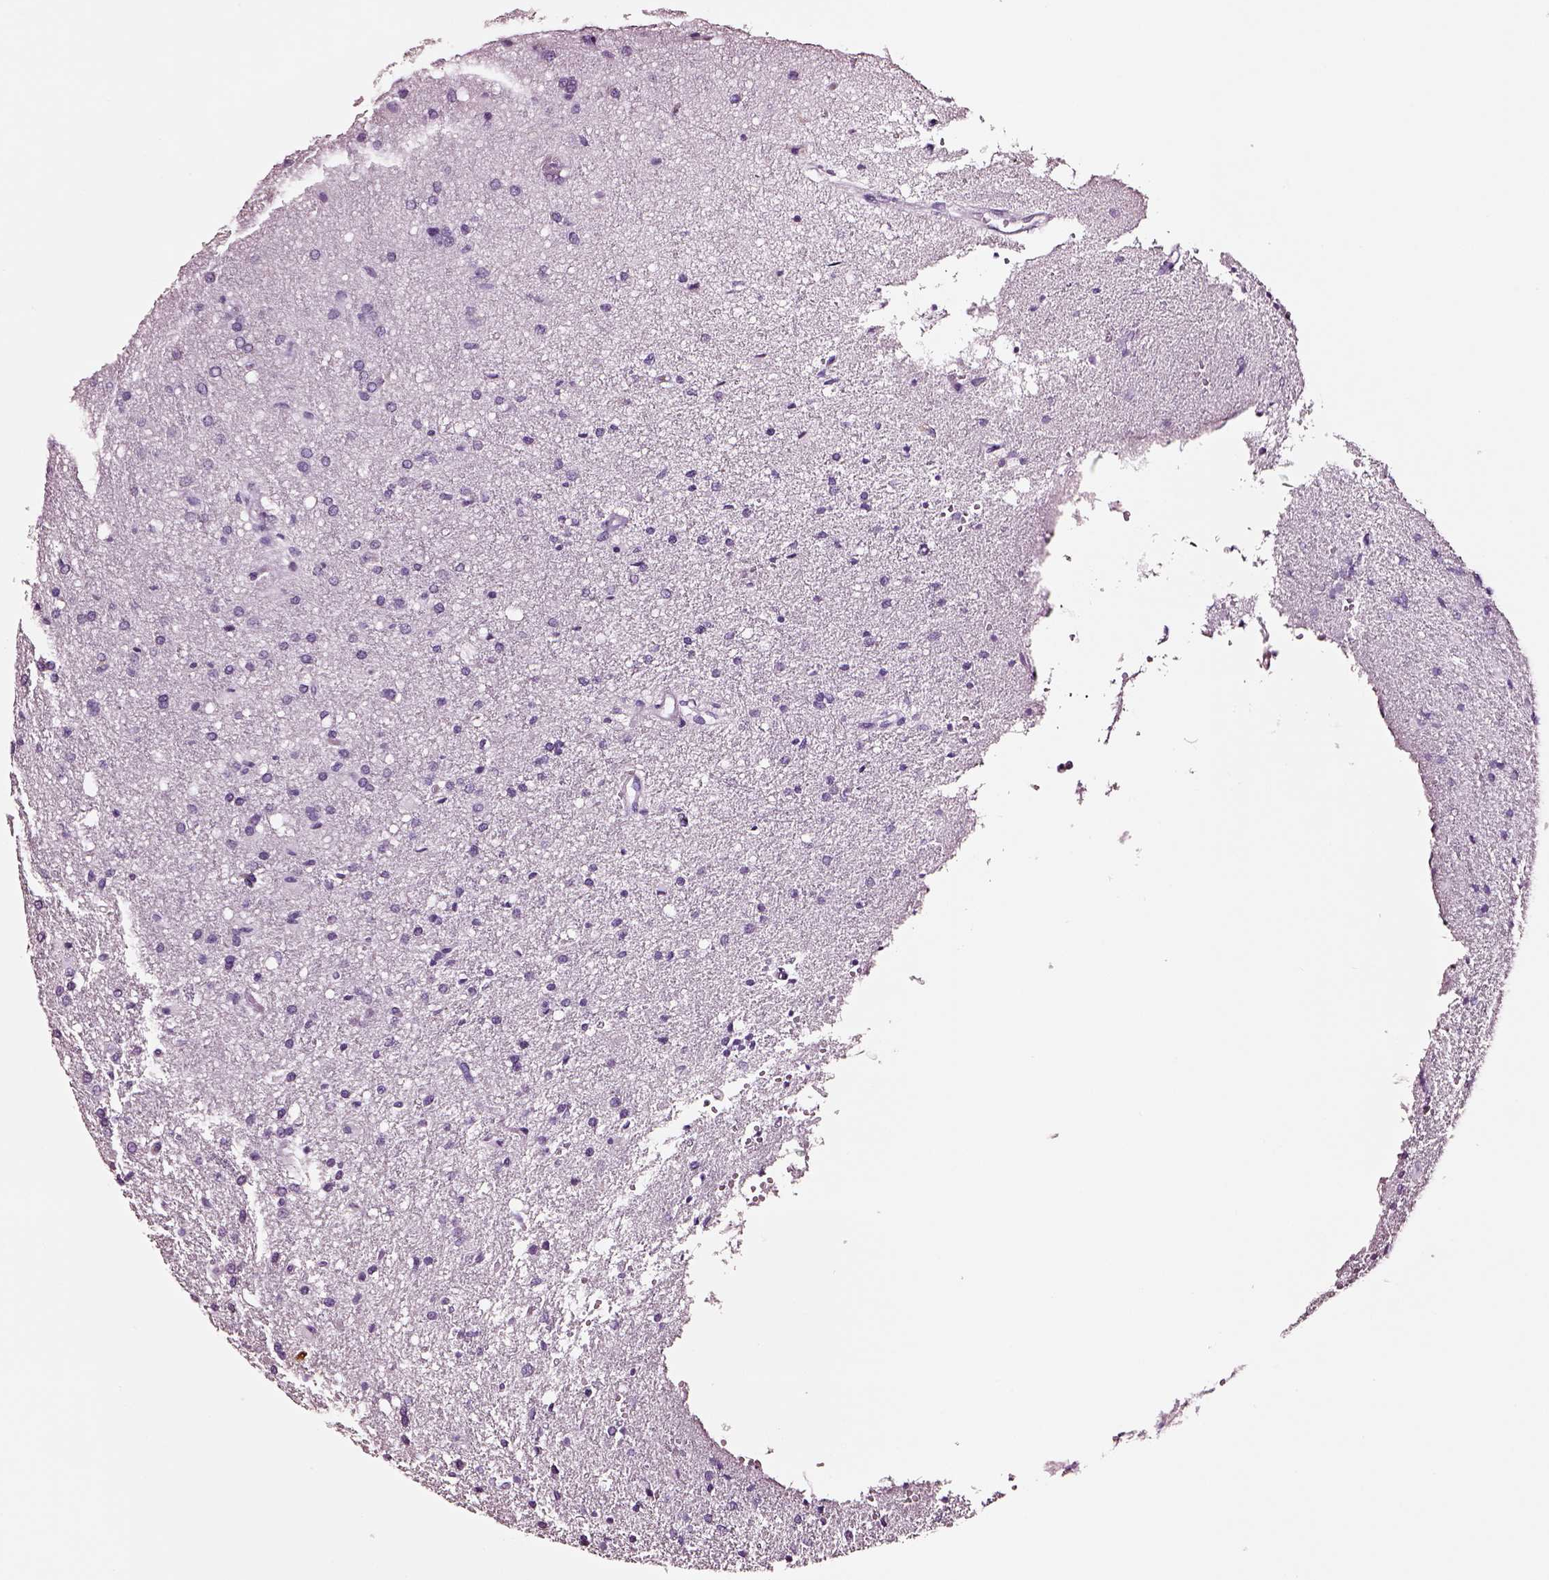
{"staining": {"intensity": "negative", "quantity": "none", "location": "none"}, "tissue": "glioma", "cell_type": "Tumor cells", "image_type": "cancer", "snomed": [{"axis": "morphology", "description": "Glioma, malignant, Low grade"}, {"axis": "topography", "description": "Brain"}], "caption": "Immunohistochemistry of human glioma demonstrates no positivity in tumor cells.", "gene": "DPEP1", "patient": {"sex": "female", "age": 58}}